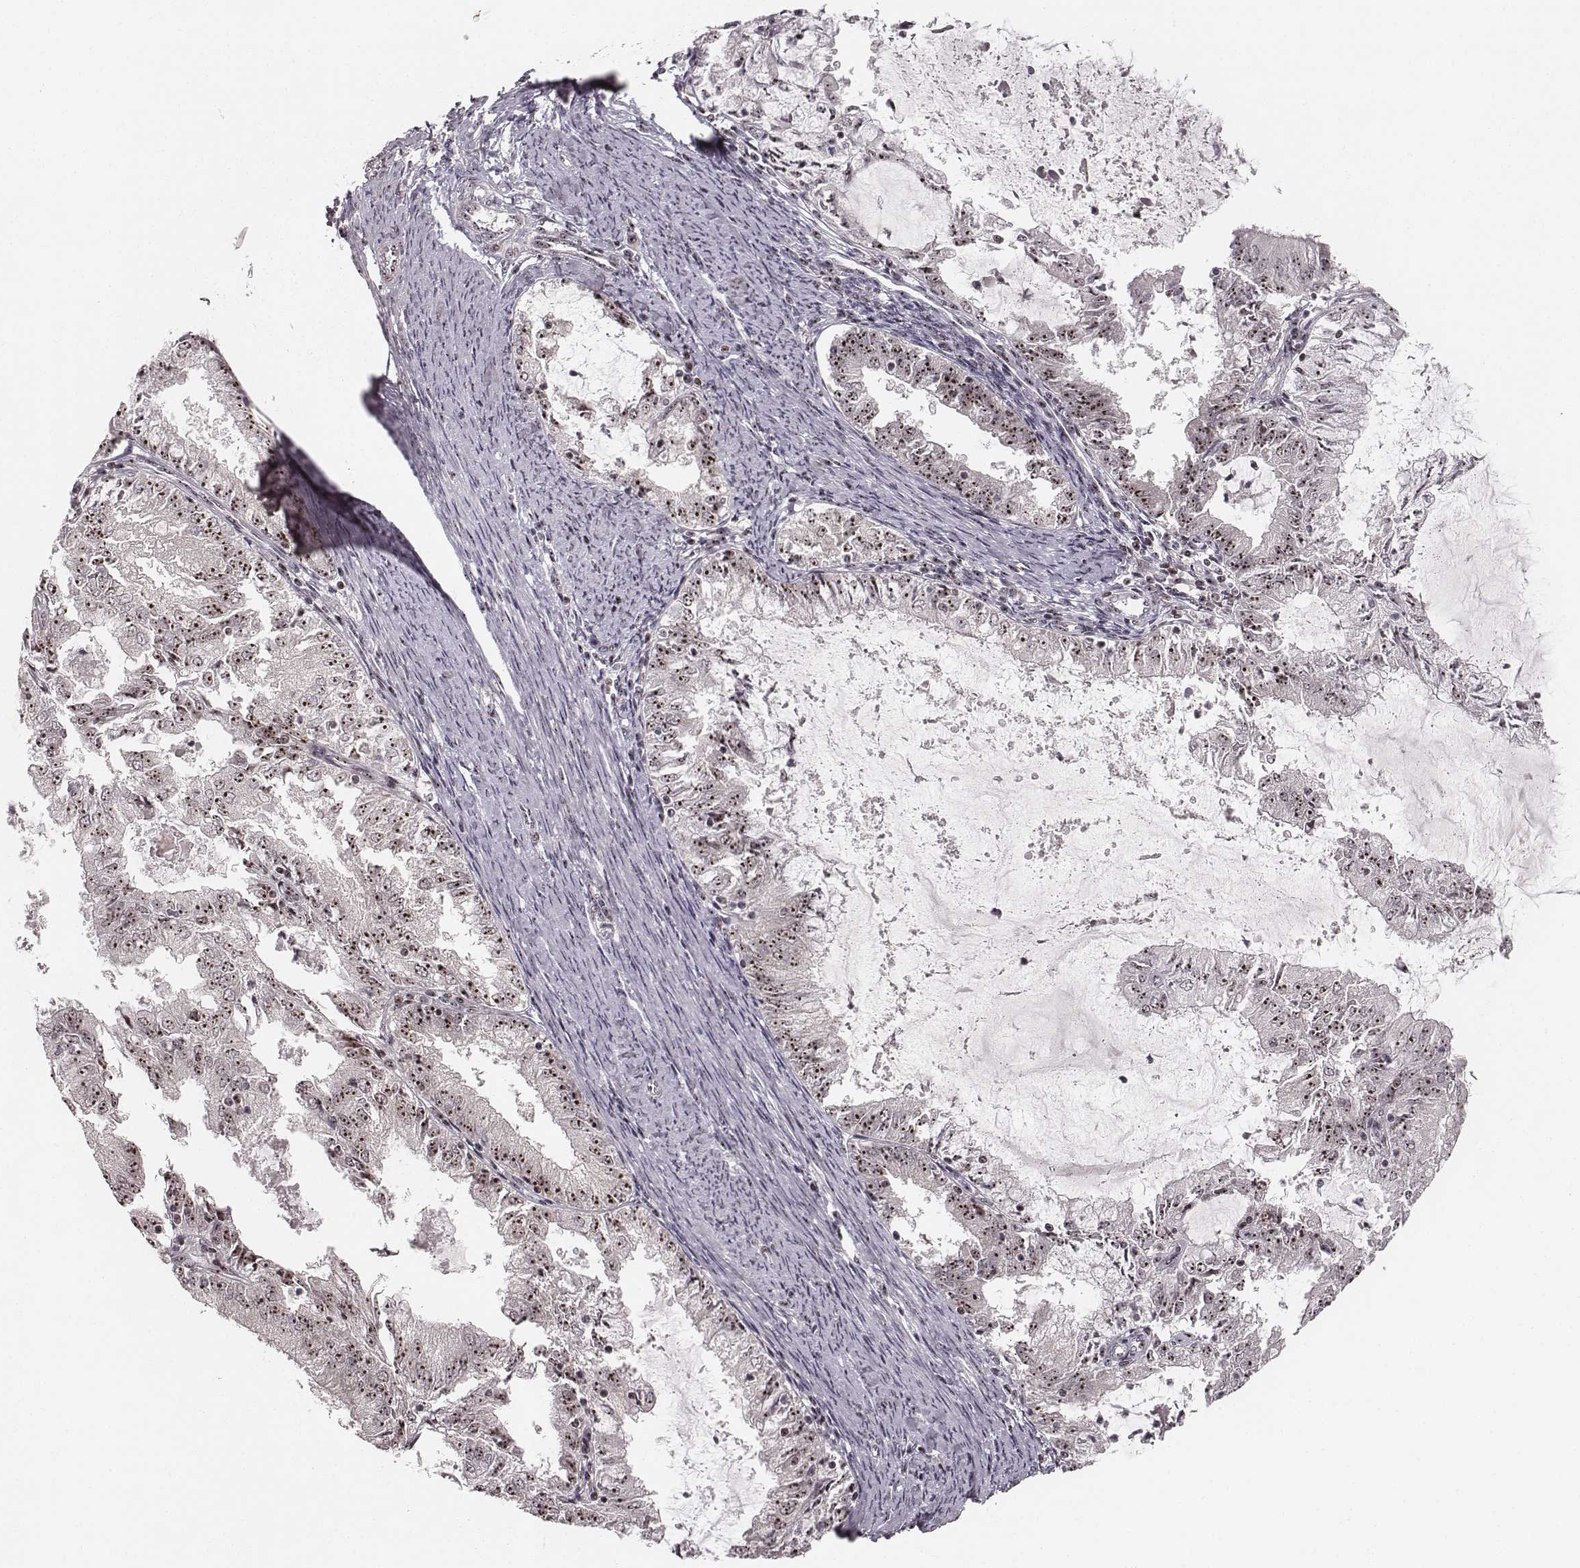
{"staining": {"intensity": "moderate", "quantity": ">75%", "location": "nuclear"}, "tissue": "endometrial cancer", "cell_type": "Tumor cells", "image_type": "cancer", "snomed": [{"axis": "morphology", "description": "Adenocarcinoma, NOS"}, {"axis": "topography", "description": "Endometrium"}], "caption": "The photomicrograph exhibits staining of endometrial adenocarcinoma, revealing moderate nuclear protein positivity (brown color) within tumor cells.", "gene": "NOP56", "patient": {"sex": "female", "age": 57}}